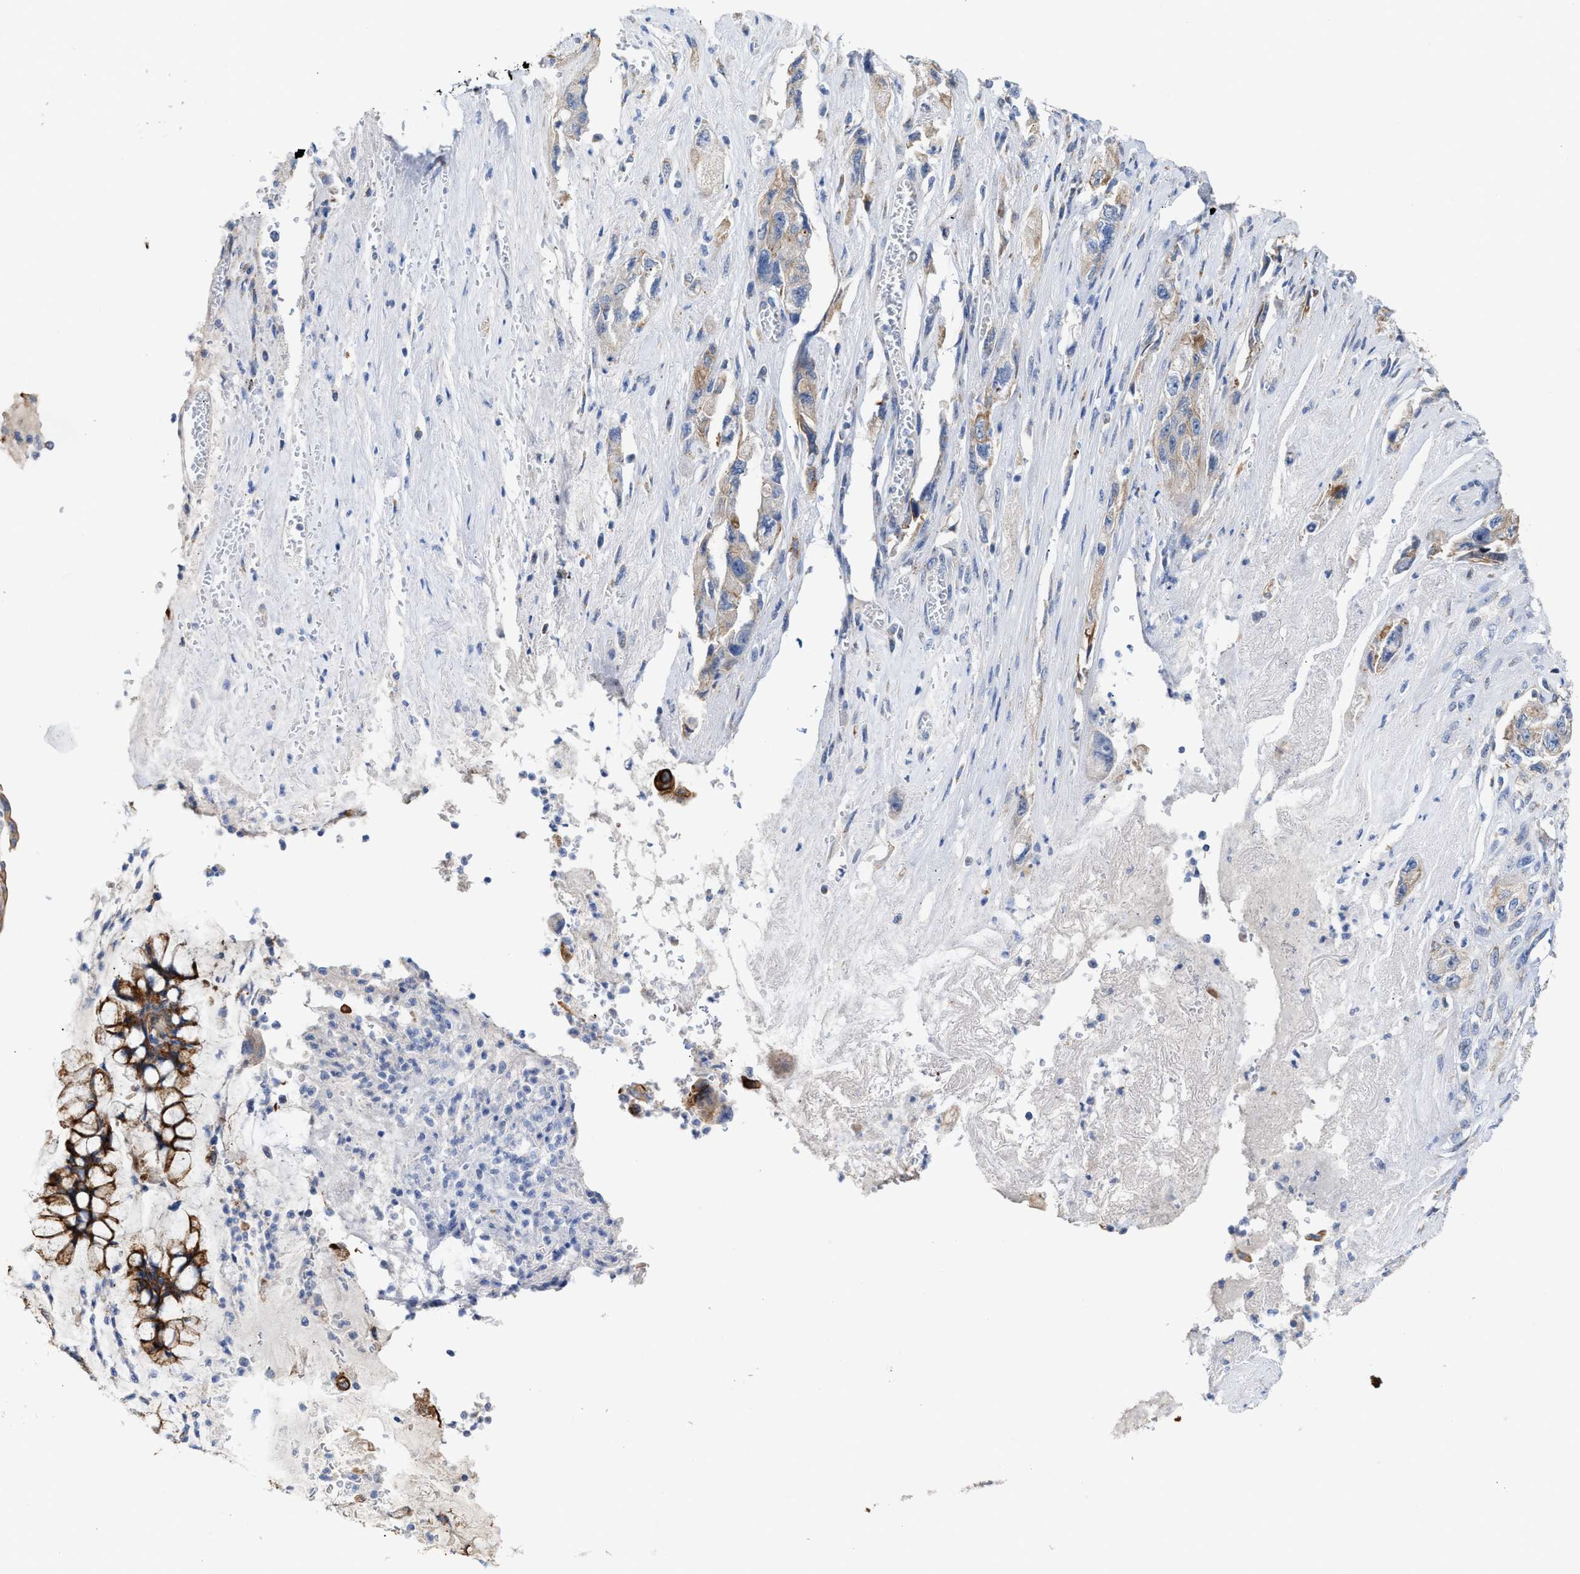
{"staining": {"intensity": "weak", "quantity": "25%-75%", "location": "cytoplasmic/membranous"}, "tissue": "pancreatic cancer", "cell_type": "Tumor cells", "image_type": "cancer", "snomed": [{"axis": "morphology", "description": "Adenocarcinoma, NOS"}, {"axis": "topography", "description": "Pancreas"}], "caption": "Protein analysis of adenocarcinoma (pancreatic) tissue demonstrates weak cytoplasmic/membranous positivity in about 25%-75% of tumor cells.", "gene": "JAG1", "patient": {"sex": "female", "age": 73}}